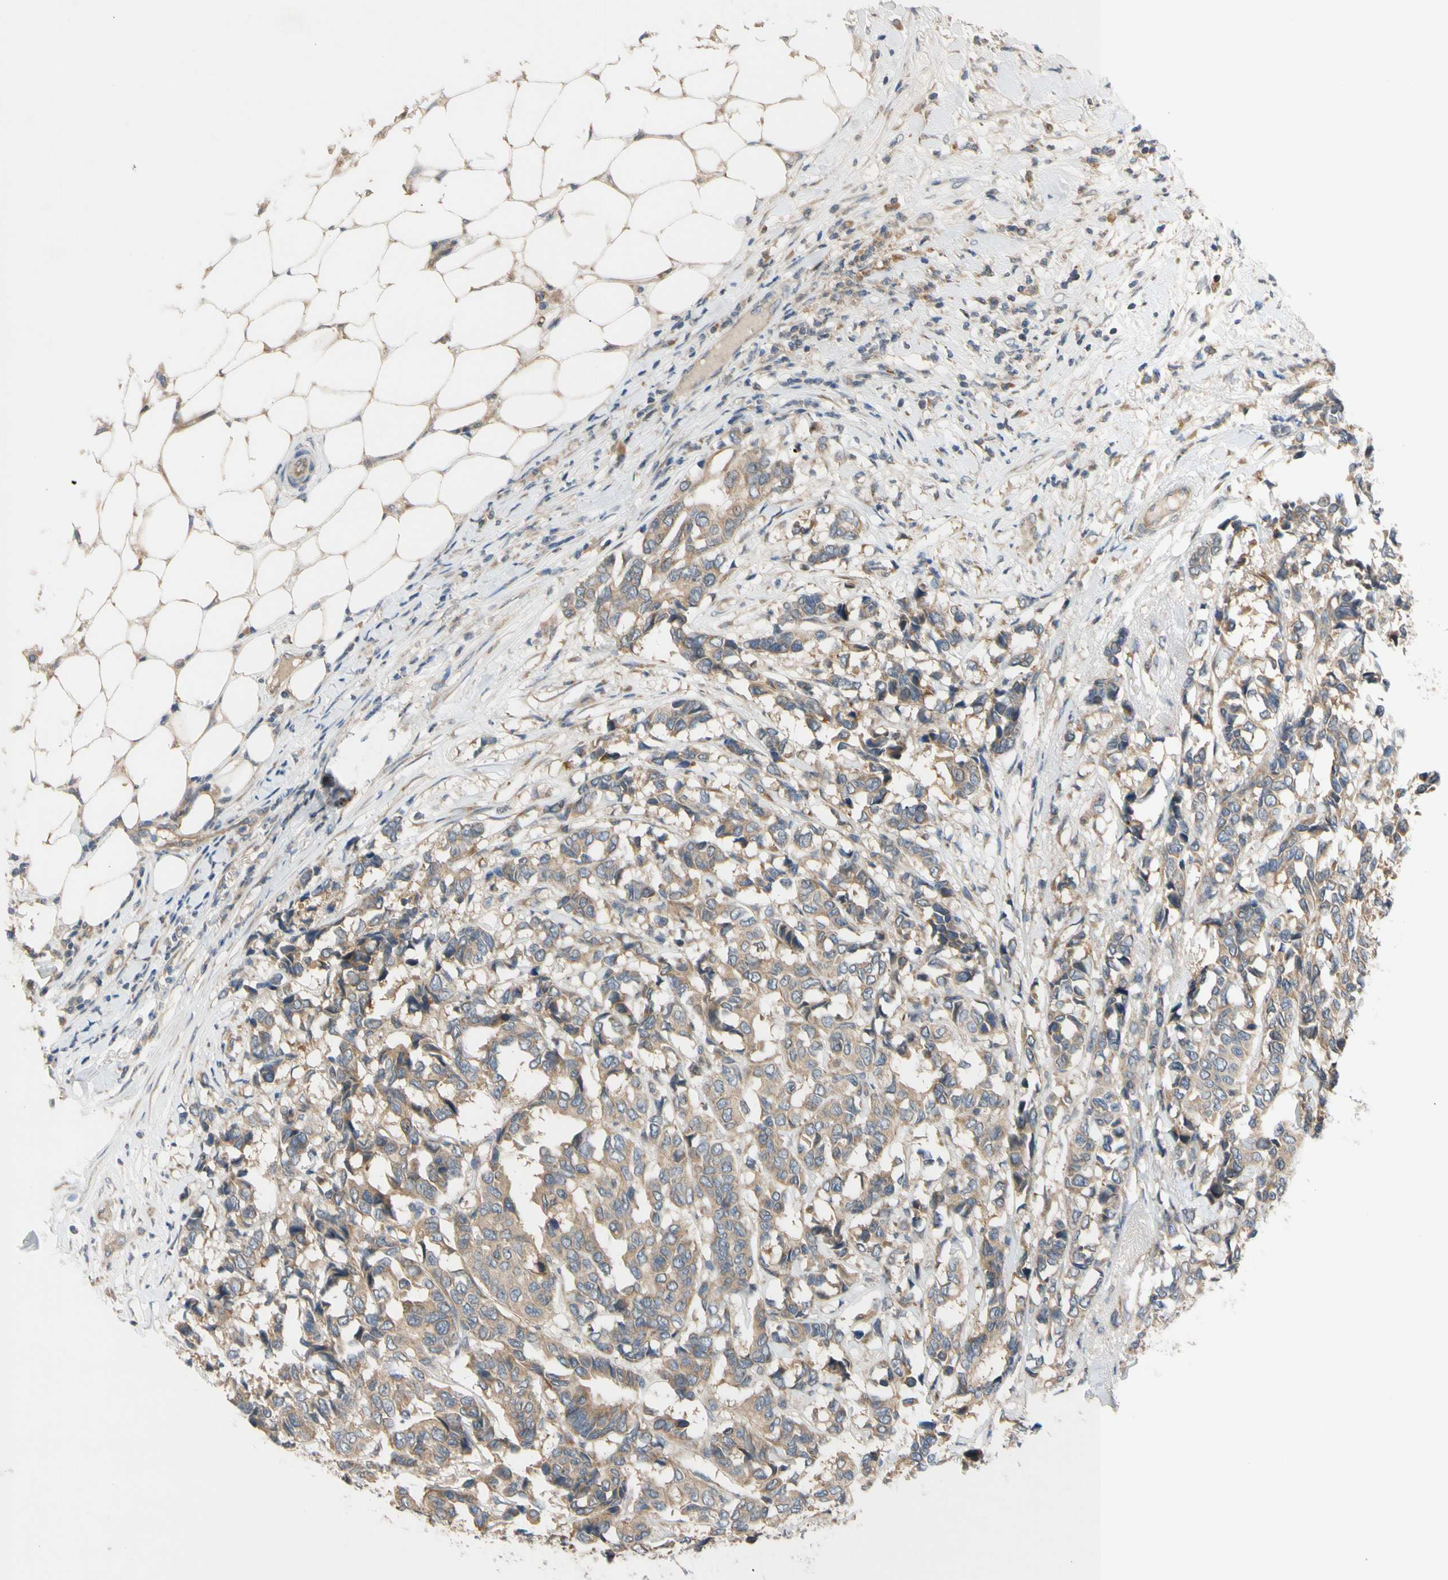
{"staining": {"intensity": "moderate", "quantity": ">75%", "location": "cytoplasmic/membranous"}, "tissue": "breast cancer", "cell_type": "Tumor cells", "image_type": "cancer", "snomed": [{"axis": "morphology", "description": "Duct carcinoma"}, {"axis": "topography", "description": "Breast"}], "caption": "A medium amount of moderate cytoplasmic/membranous positivity is present in approximately >75% of tumor cells in invasive ductal carcinoma (breast) tissue.", "gene": "MBTPS2", "patient": {"sex": "female", "age": 87}}